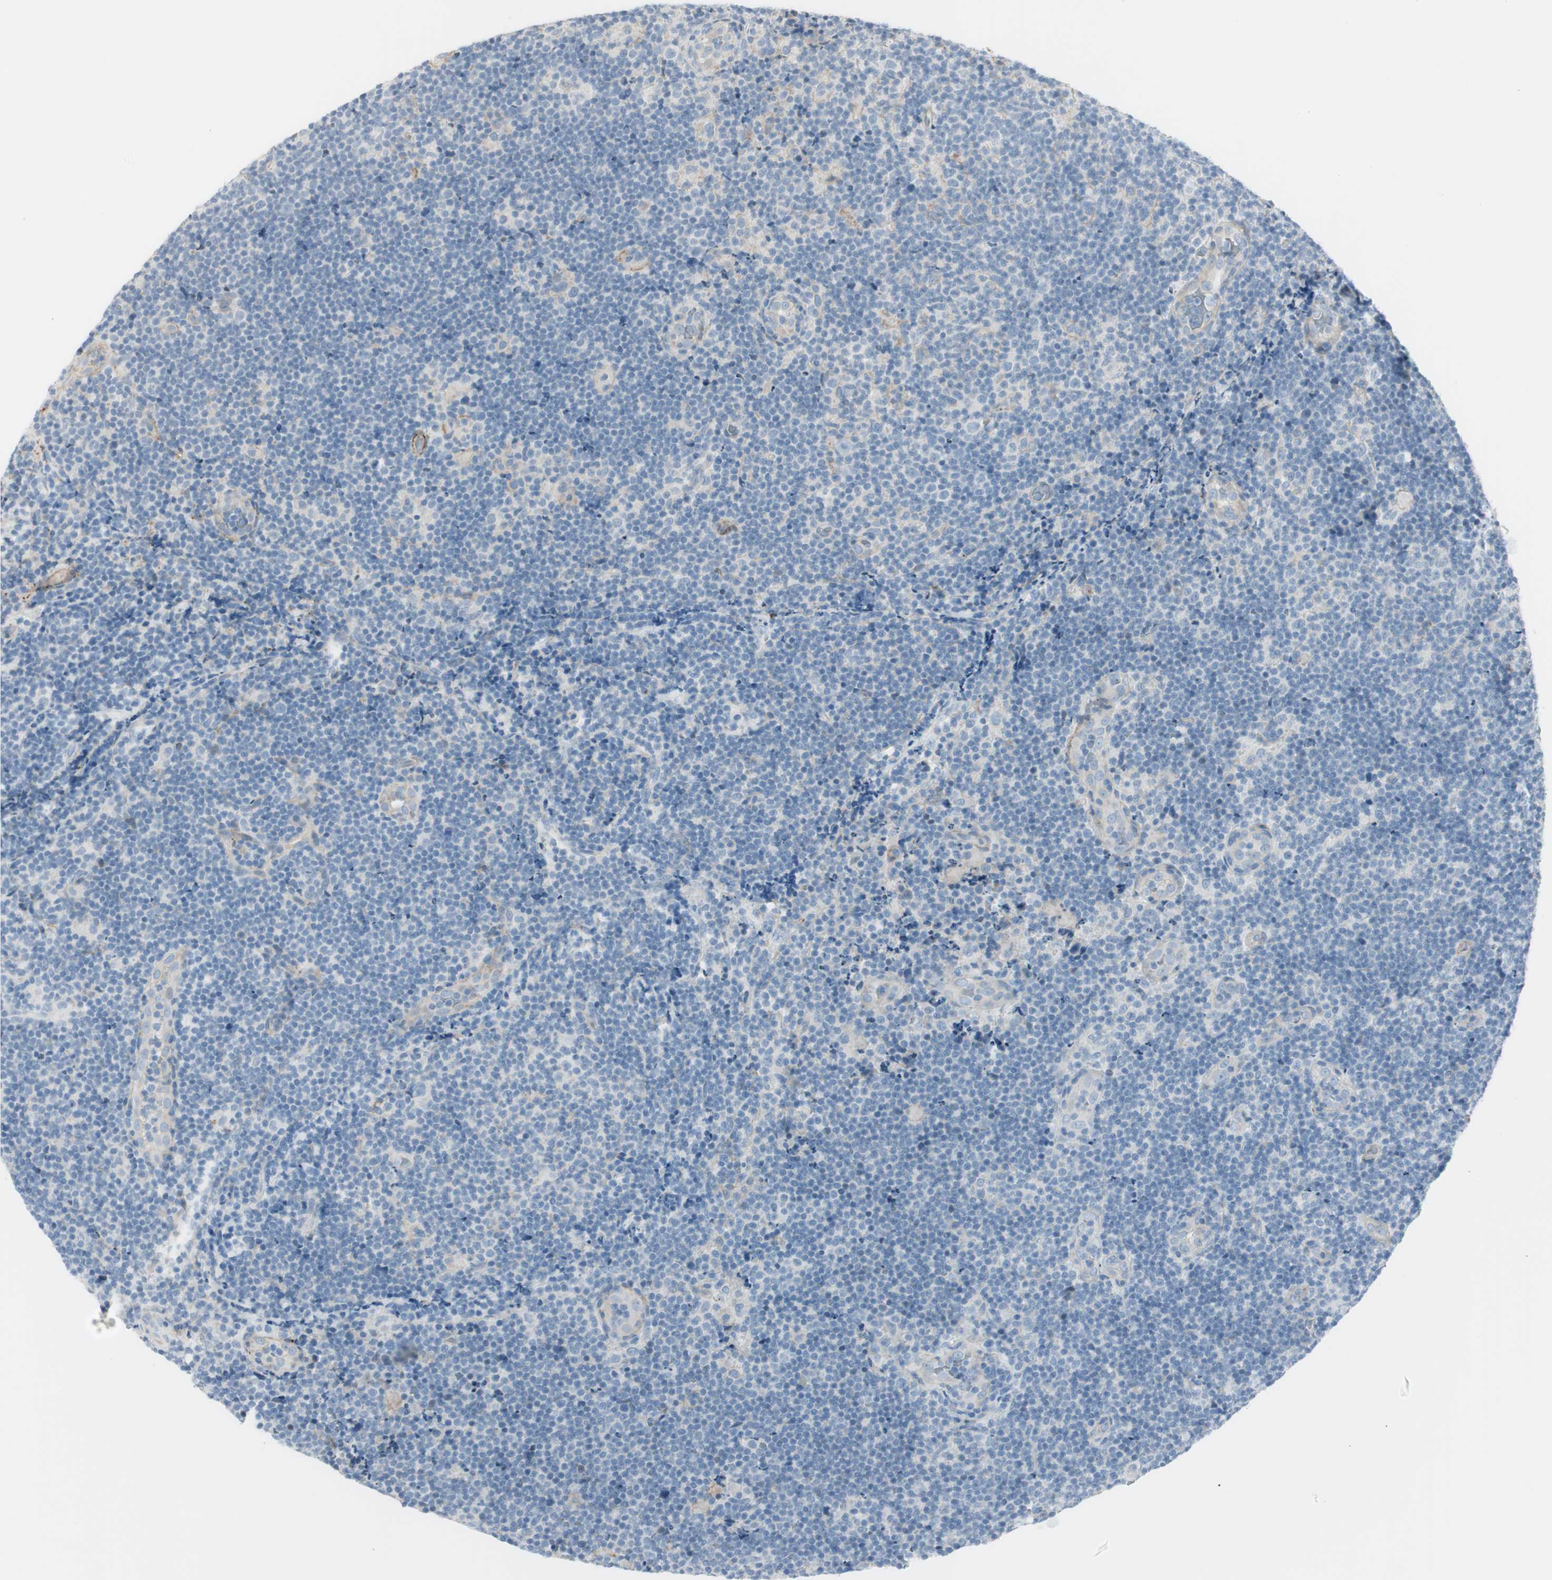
{"staining": {"intensity": "negative", "quantity": "none", "location": "none"}, "tissue": "lymphoma", "cell_type": "Tumor cells", "image_type": "cancer", "snomed": [{"axis": "morphology", "description": "Malignant lymphoma, non-Hodgkin's type, Low grade"}, {"axis": "topography", "description": "Lymph node"}], "caption": "There is no significant expression in tumor cells of low-grade malignant lymphoma, non-Hodgkin's type.", "gene": "CACNA2D1", "patient": {"sex": "male", "age": 83}}